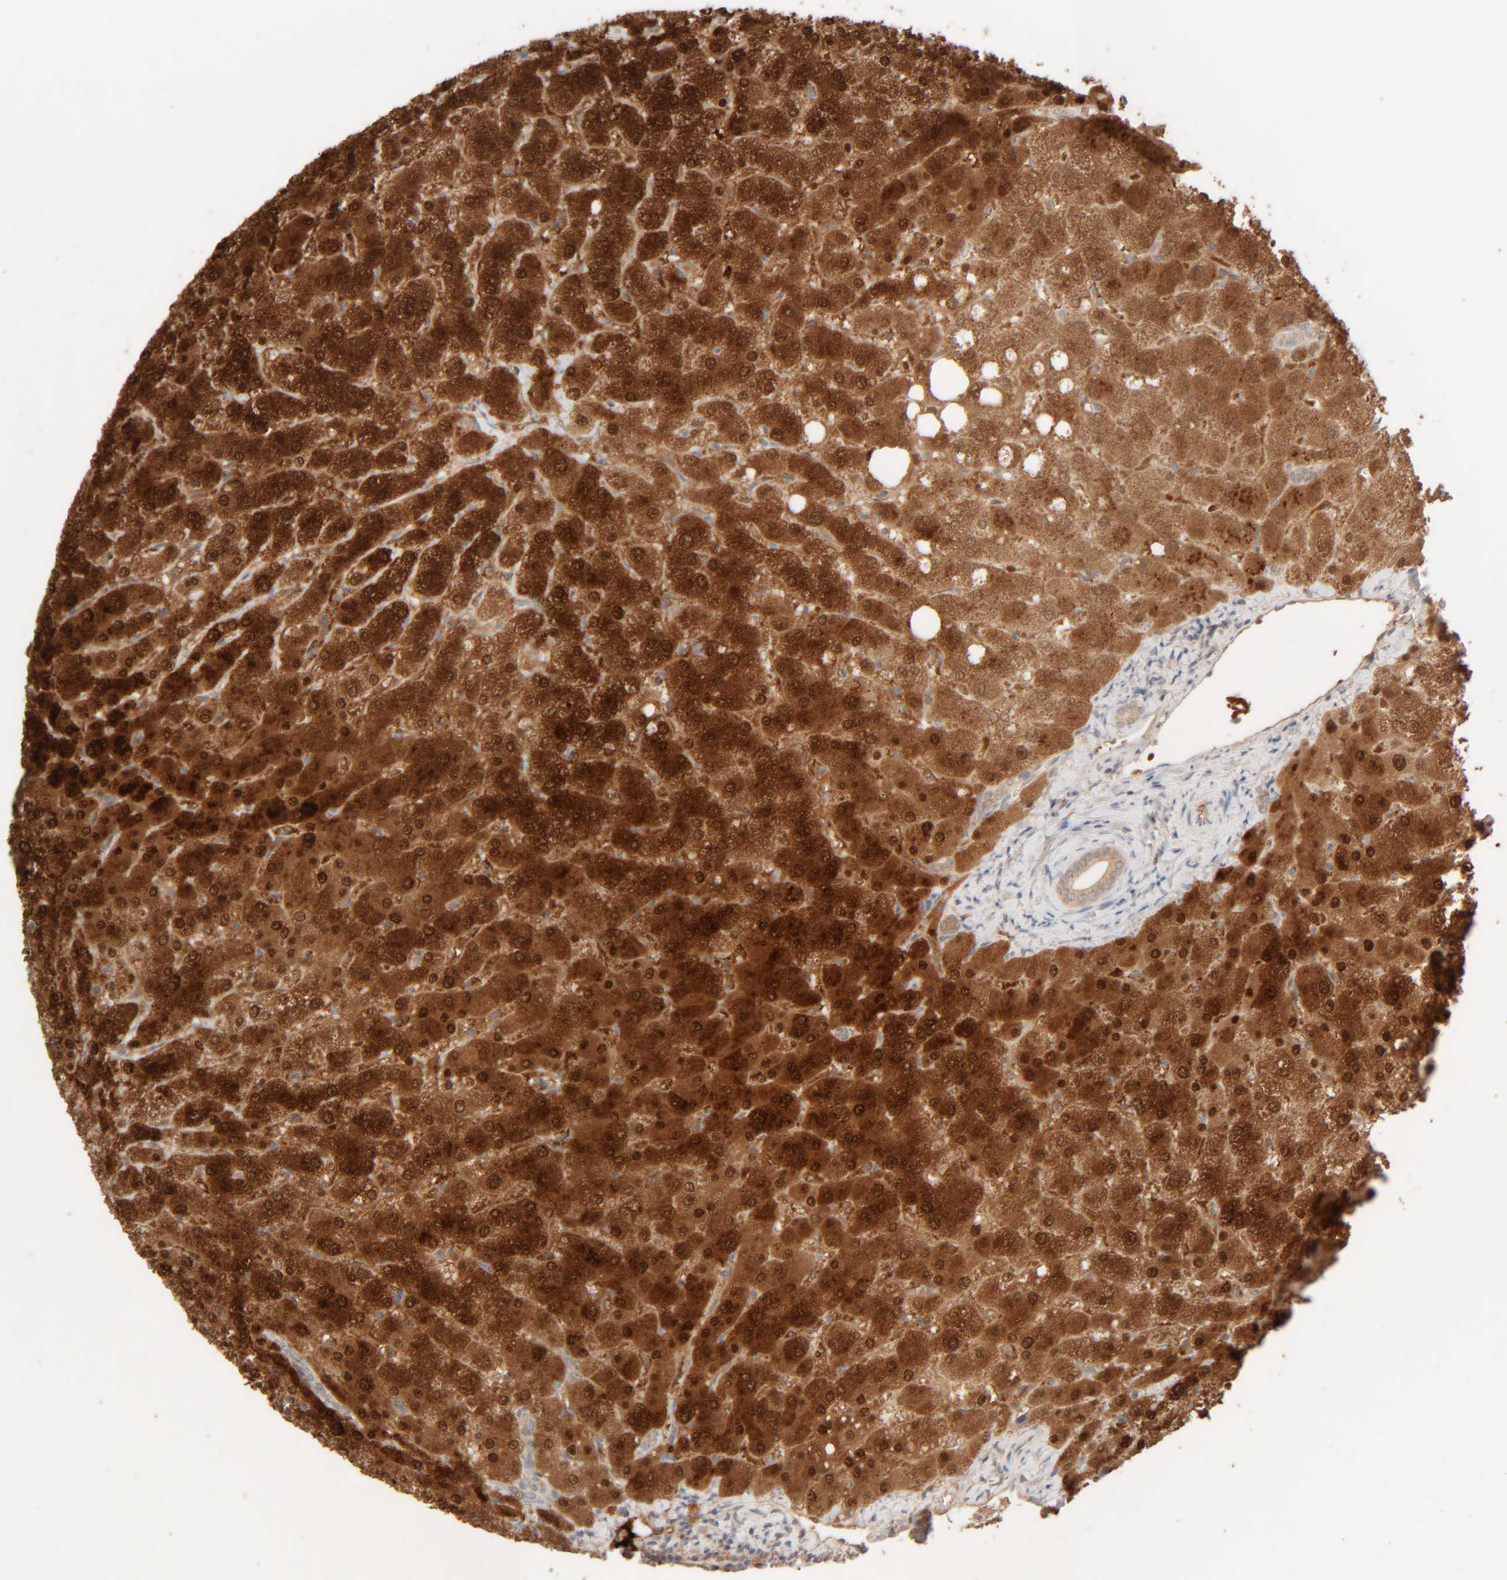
{"staining": {"intensity": "weak", "quantity": ">75%", "location": "cytoplasmic/membranous"}, "tissue": "liver", "cell_type": "Cholangiocytes", "image_type": "normal", "snomed": [{"axis": "morphology", "description": "Normal tissue, NOS"}, {"axis": "topography", "description": "Liver"}], "caption": "Protein expression analysis of benign liver shows weak cytoplasmic/membranous positivity in about >75% of cholangiocytes.", "gene": "RIDA", "patient": {"sex": "female", "age": 54}}